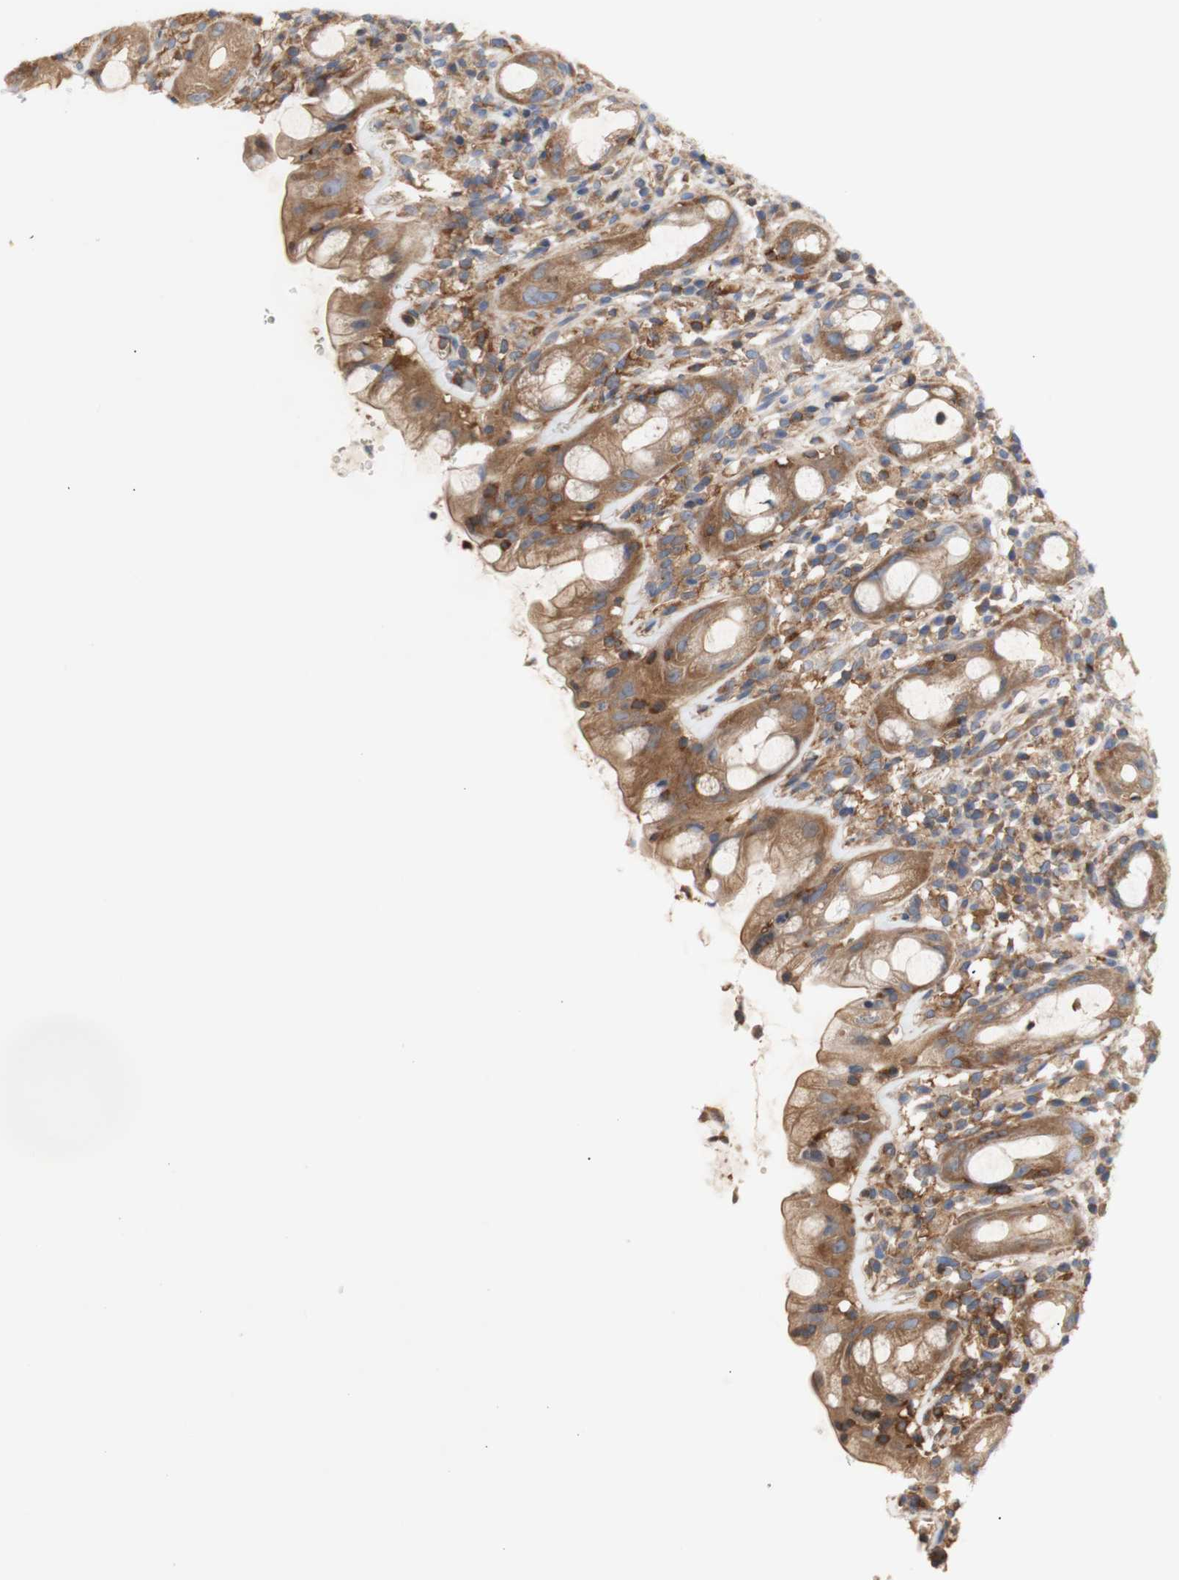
{"staining": {"intensity": "moderate", "quantity": ">75%", "location": "cytoplasmic/membranous"}, "tissue": "rectum", "cell_type": "Glandular cells", "image_type": "normal", "snomed": [{"axis": "morphology", "description": "Normal tissue, NOS"}, {"axis": "topography", "description": "Rectum"}], "caption": "Protein expression by immunohistochemistry (IHC) exhibits moderate cytoplasmic/membranous positivity in approximately >75% of glandular cells in normal rectum. Nuclei are stained in blue.", "gene": "IKBKG", "patient": {"sex": "male", "age": 44}}